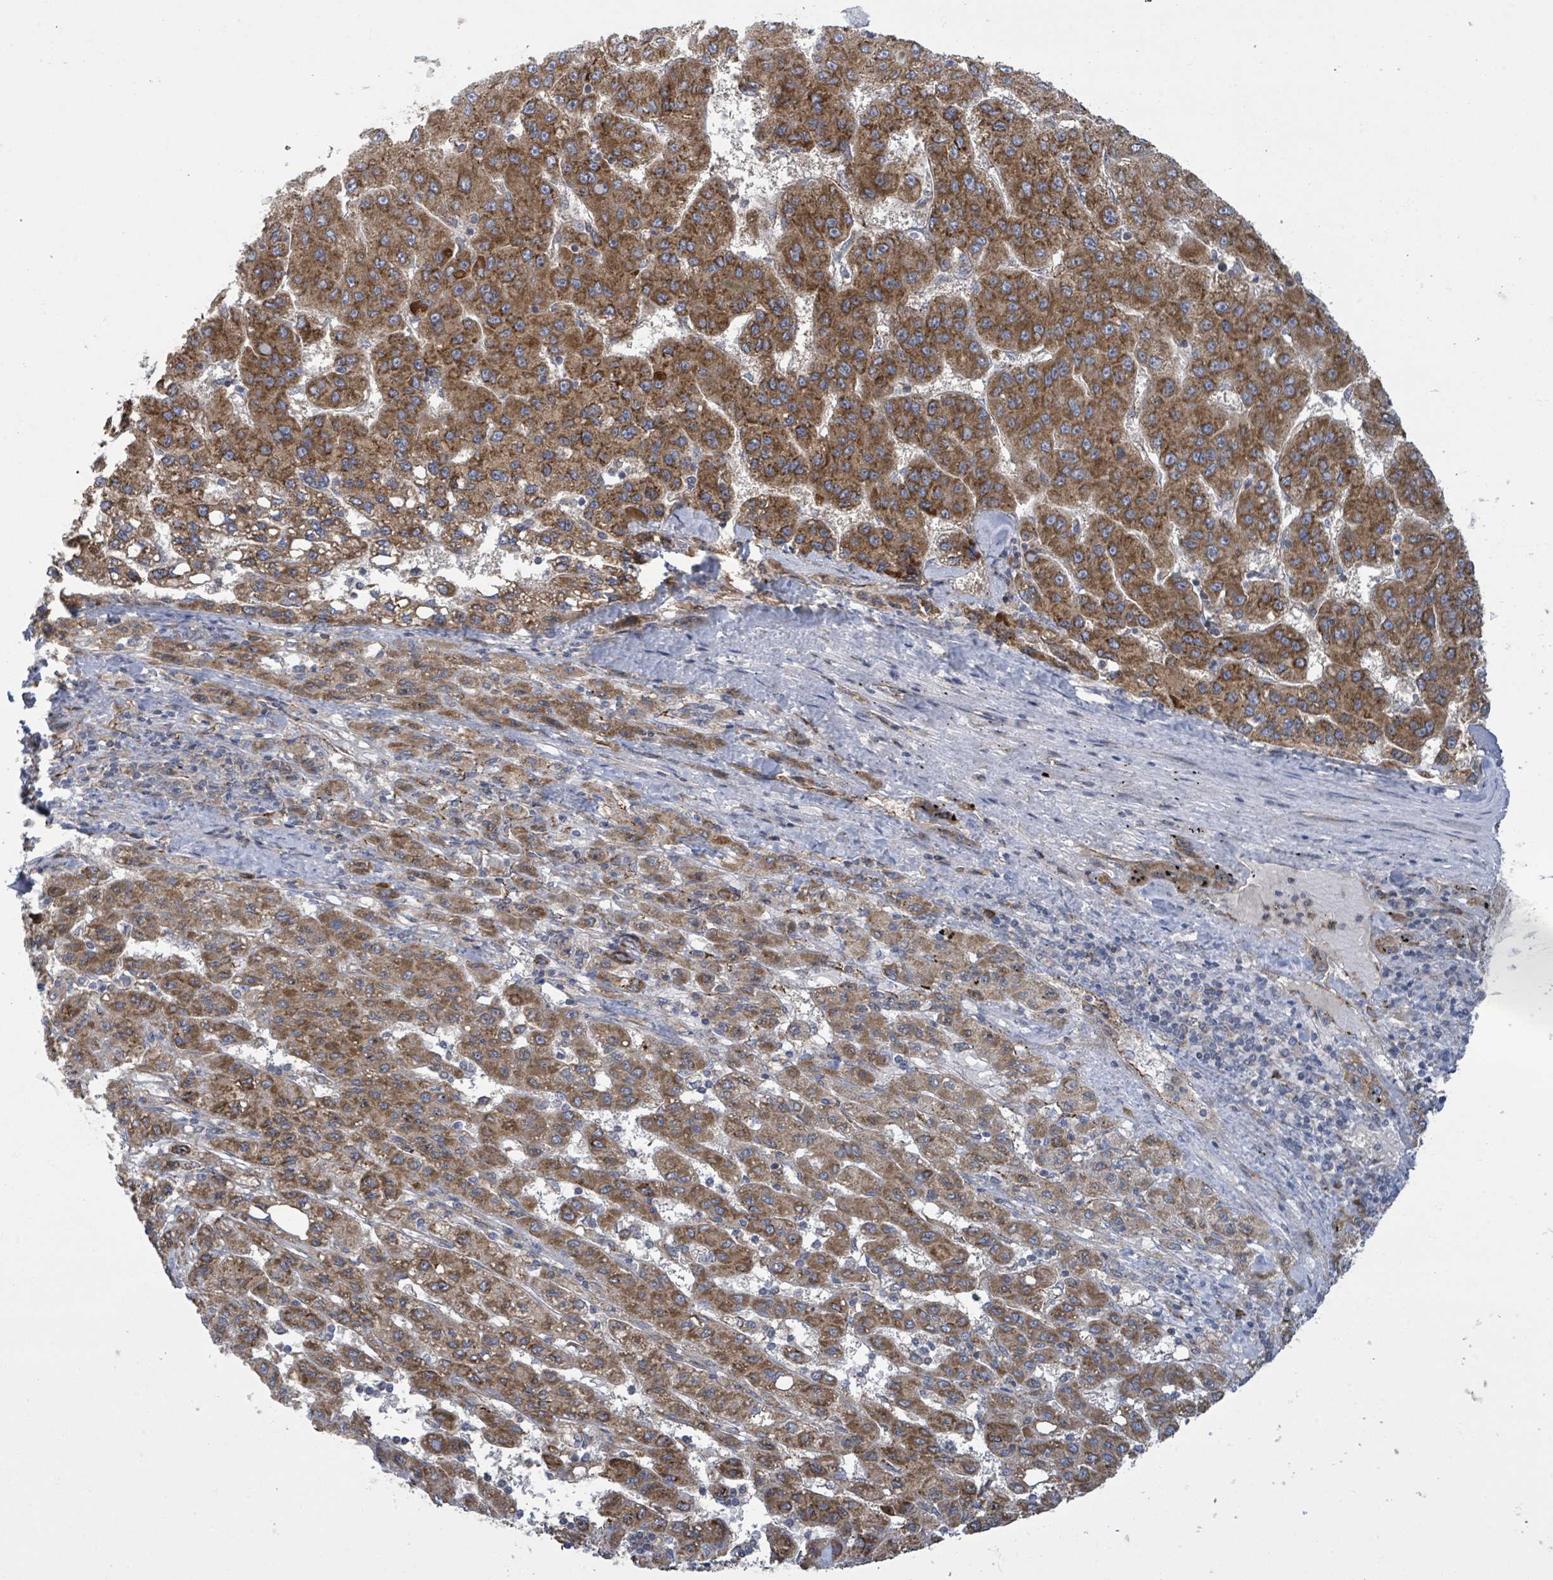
{"staining": {"intensity": "moderate", "quantity": ">75%", "location": "cytoplasmic/membranous"}, "tissue": "liver cancer", "cell_type": "Tumor cells", "image_type": "cancer", "snomed": [{"axis": "morphology", "description": "Carcinoma, Hepatocellular, NOS"}, {"axis": "topography", "description": "Liver"}], "caption": "A medium amount of moderate cytoplasmic/membranous positivity is identified in about >75% of tumor cells in liver cancer (hepatocellular carcinoma) tissue. The protein of interest is shown in brown color, while the nuclei are stained blue.", "gene": "NOMO1", "patient": {"sex": "female", "age": 82}}